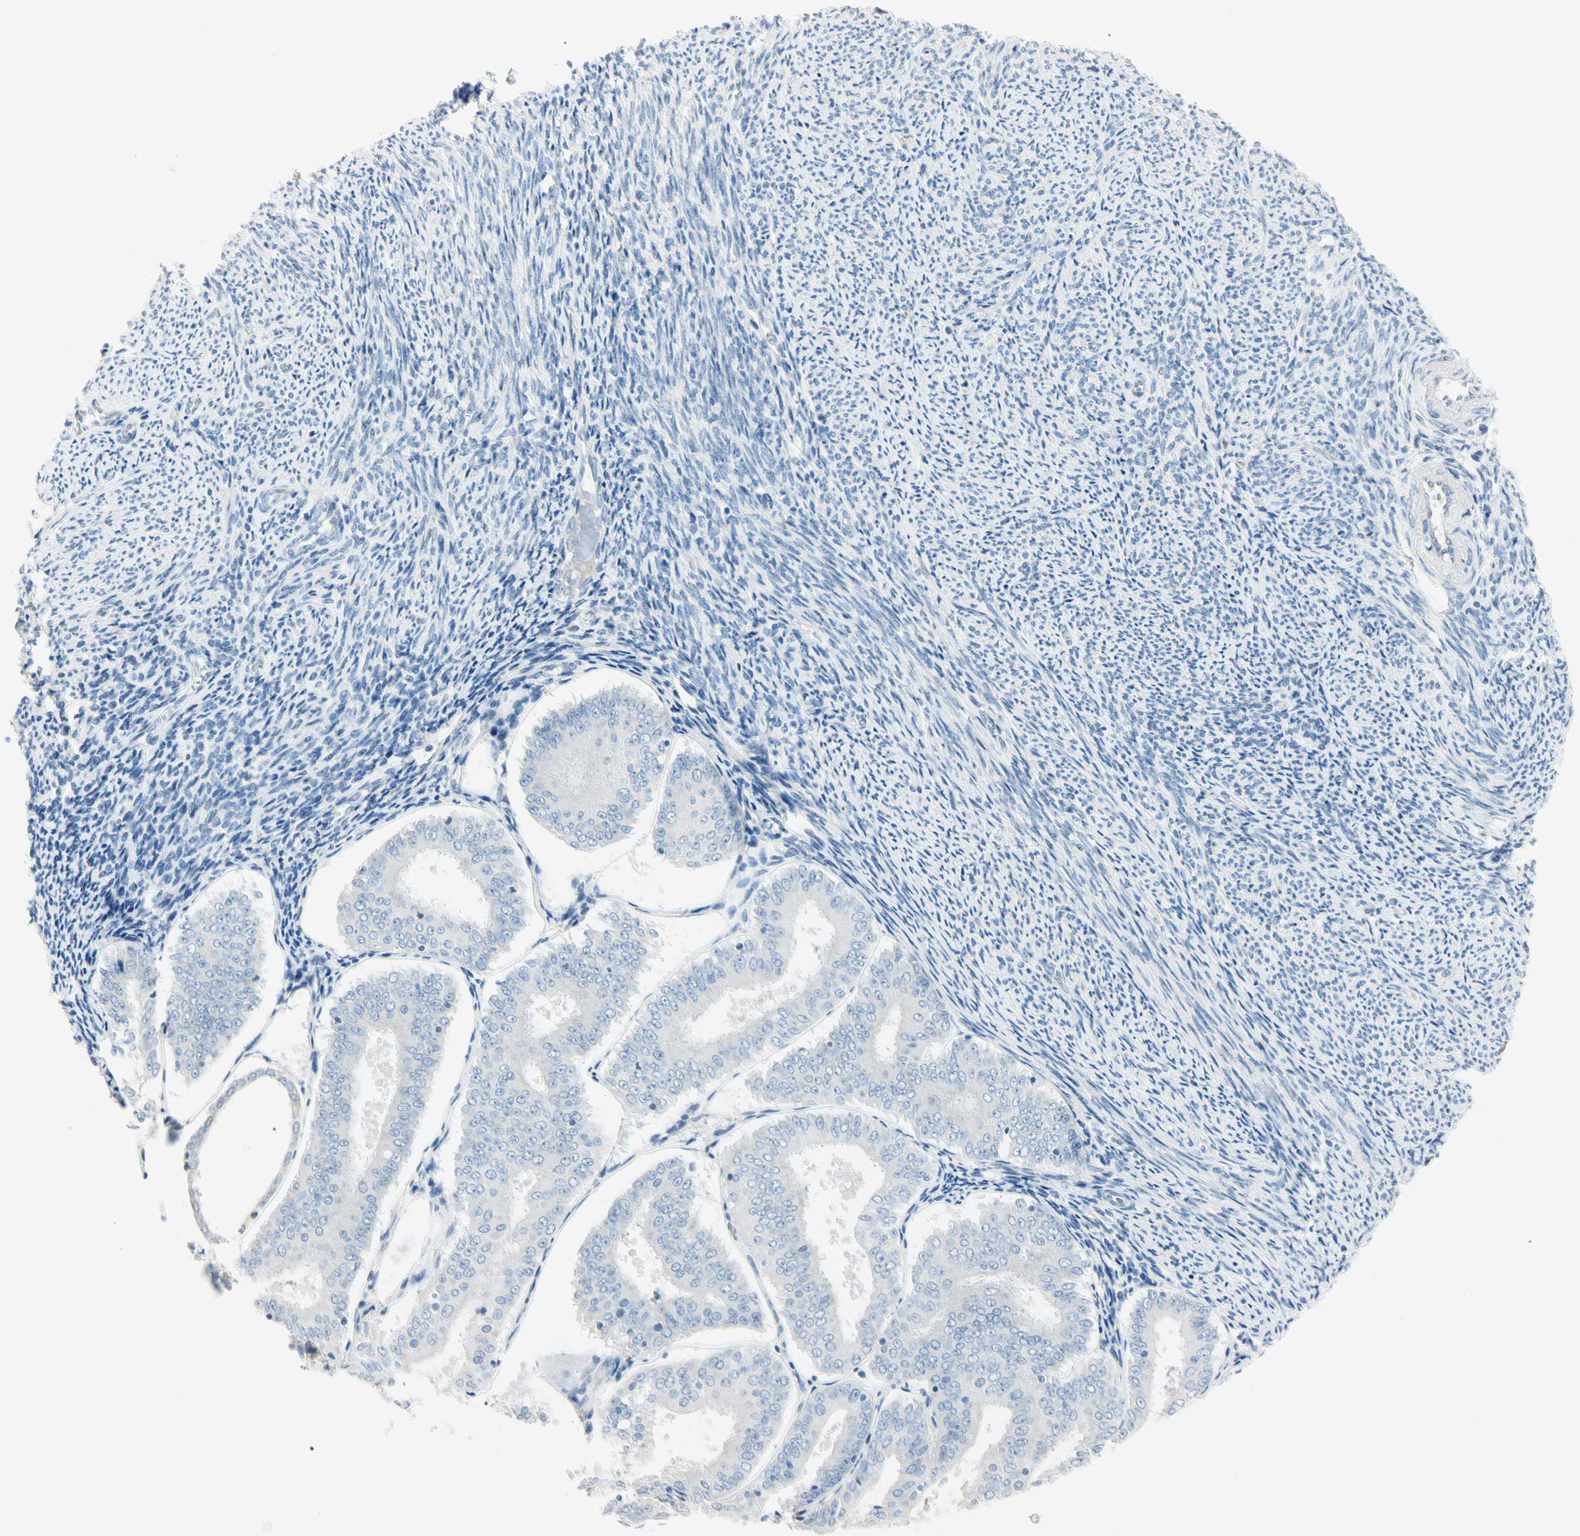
{"staining": {"intensity": "negative", "quantity": "none", "location": "none"}, "tissue": "endometrial cancer", "cell_type": "Tumor cells", "image_type": "cancer", "snomed": [{"axis": "morphology", "description": "Adenocarcinoma, NOS"}, {"axis": "topography", "description": "Endometrium"}], "caption": "Tumor cells are negative for protein expression in human endometrial cancer (adenocarcinoma).", "gene": "ASB9", "patient": {"sex": "female", "age": 63}}